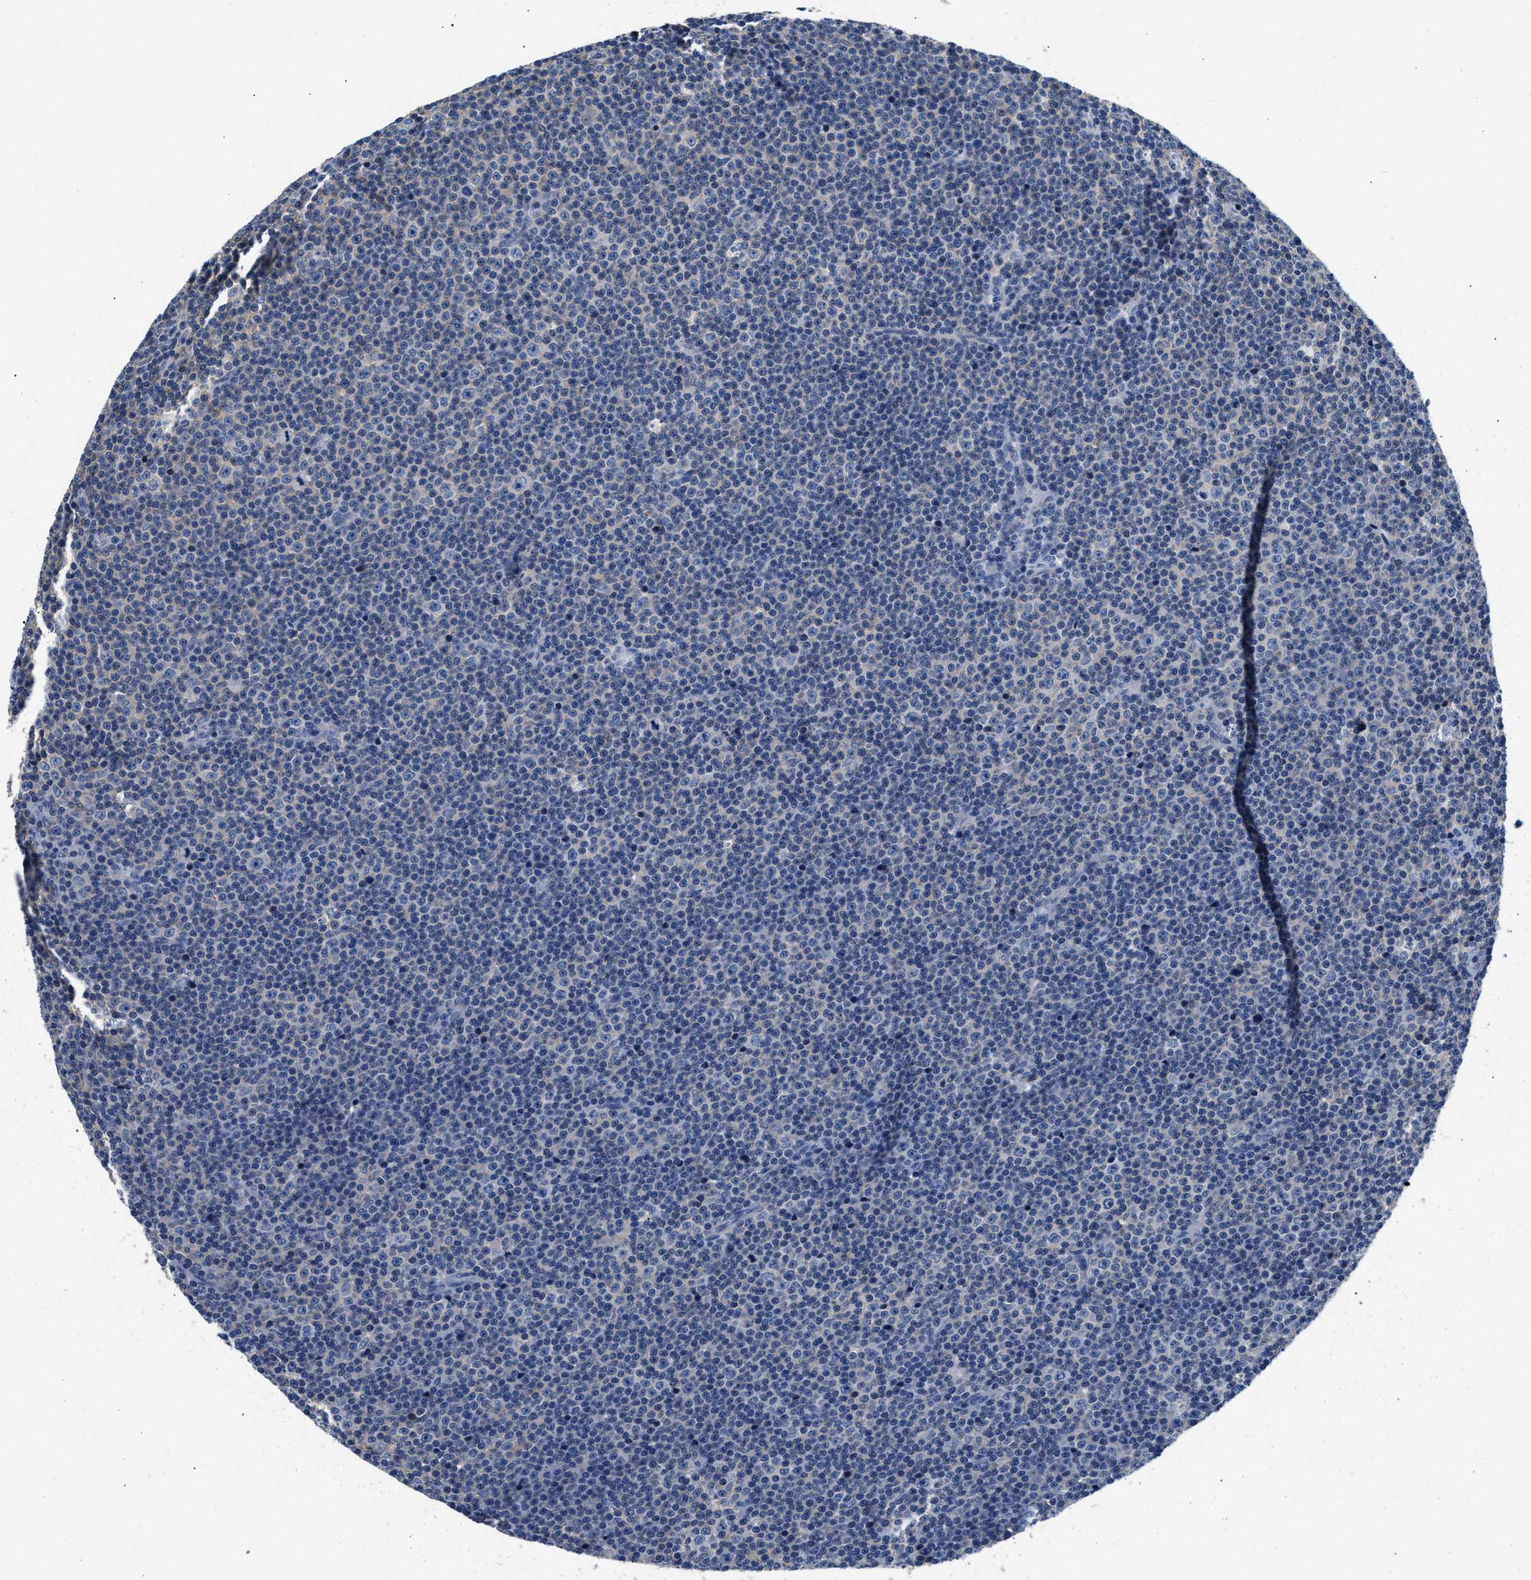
{"staining": {"intensity": "negative", "quantity": "none", "location": "none"}, "tissue": "lymphoma", "cell_type": "Tumor cells", "image_type": "cancer", "snomed": [{"axis": "morphology", "description": "Malignant lymphoma, non-Hodgkin's type, Low grade"}, {"axis": "topography", "description": "Lymph node"}], "caption": "IHC micrograph of malignant lymphoma, non-Hodgkin's type (low-grade) stained for a protein (brown), which reveals no staining in tumor cells.", "gene": "GNAI3", "patient": {"sex": "female", "age": 67}}